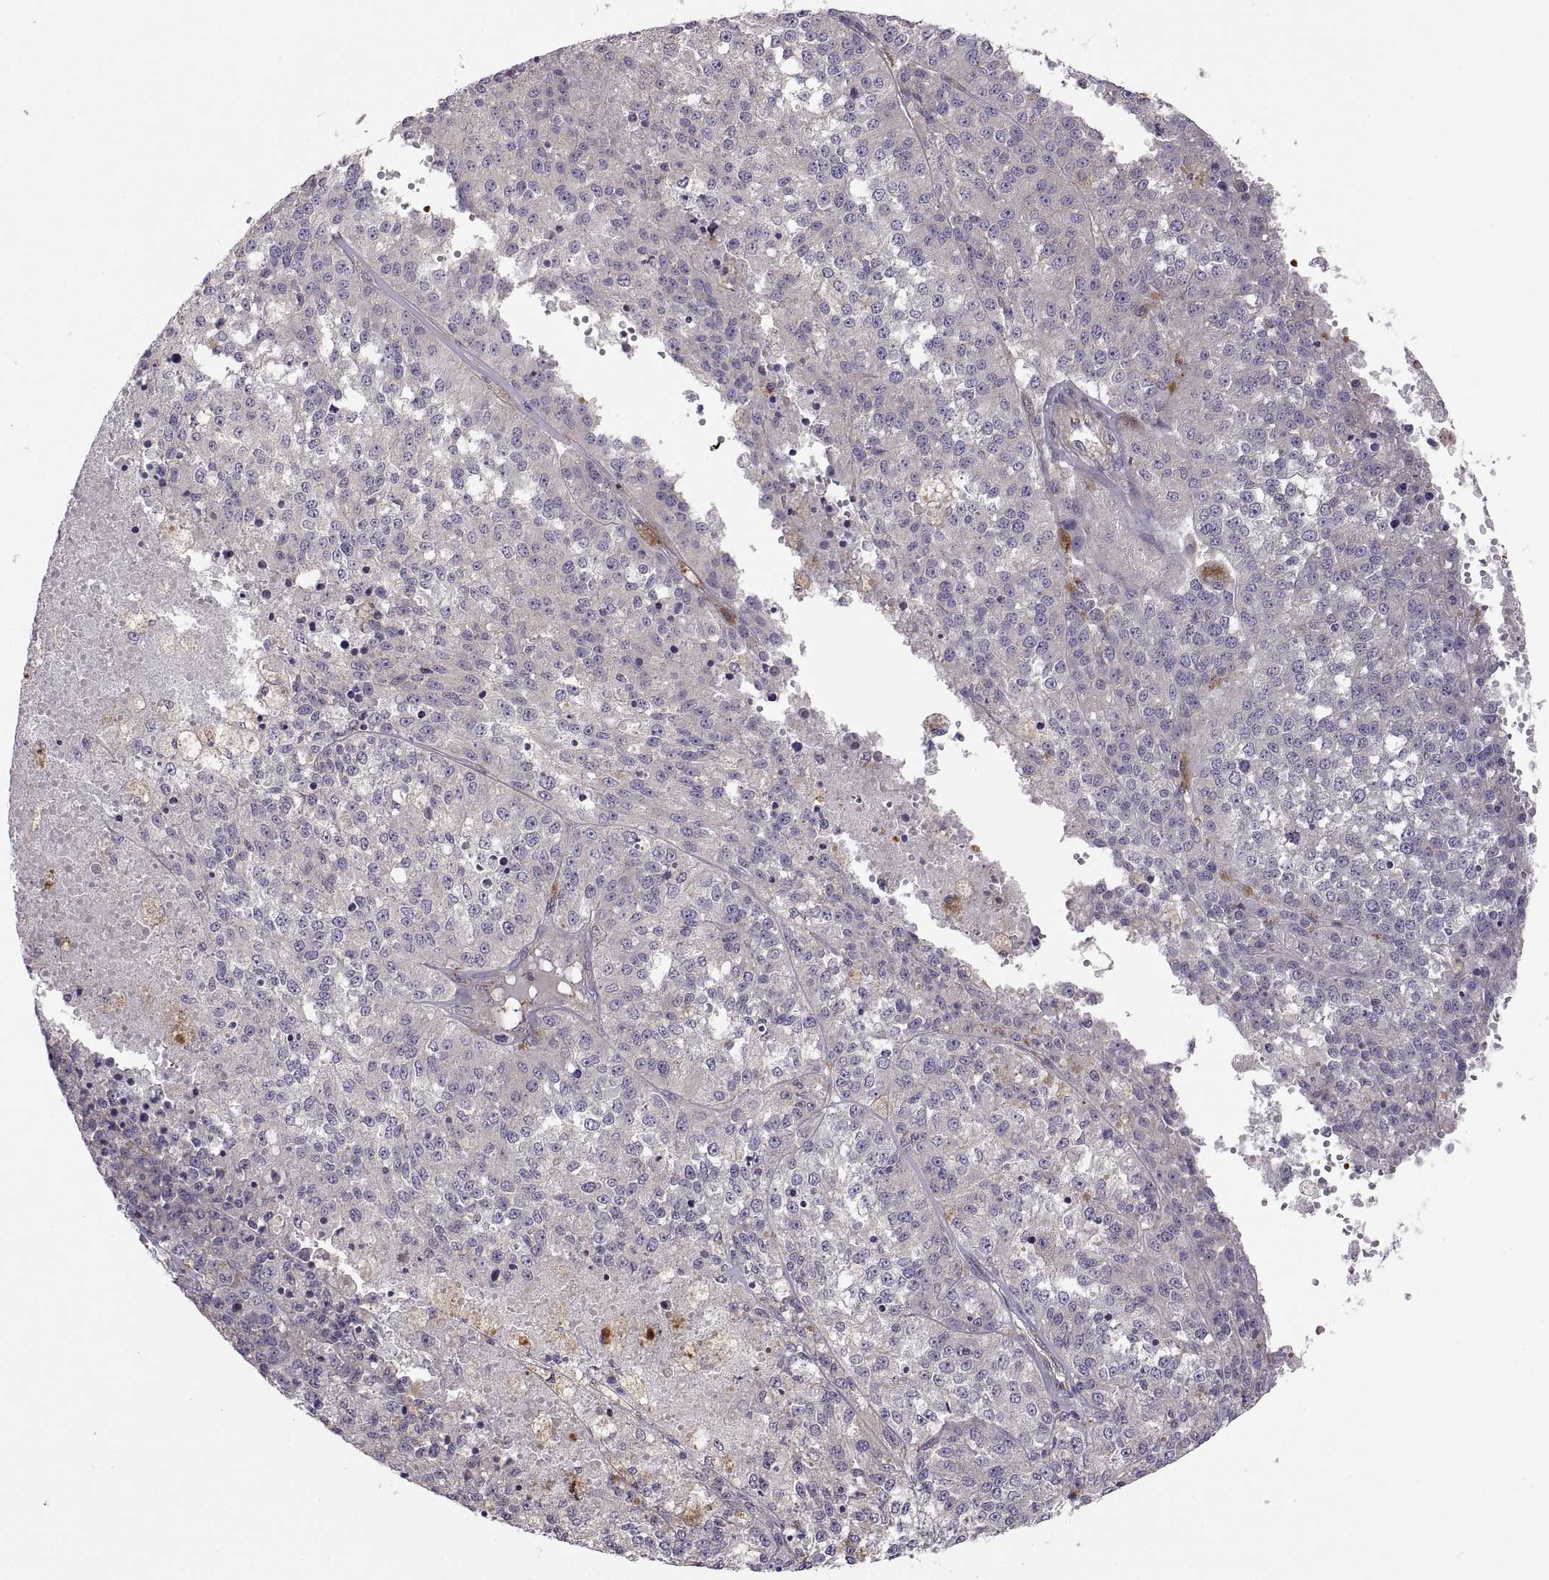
{"staining": {"intensity": "negative", "quantity": "none", "location": "none"}, "tissue": "melanoma", "cell_type": "Tumor cells", "image_type": "cancer", "snomed": [{"axis": "morphology", "description": "Malignant melanoma, Metastatic site"}, {"axis": "topography", "description": "Lymph node"}], "caption": "Malignant melanoma (metastatic site) stained for a protein using IHC reveals no positivity tumor cells.", "gene": "SPATA32", "patient": {"sex": "female", "age": 64}}